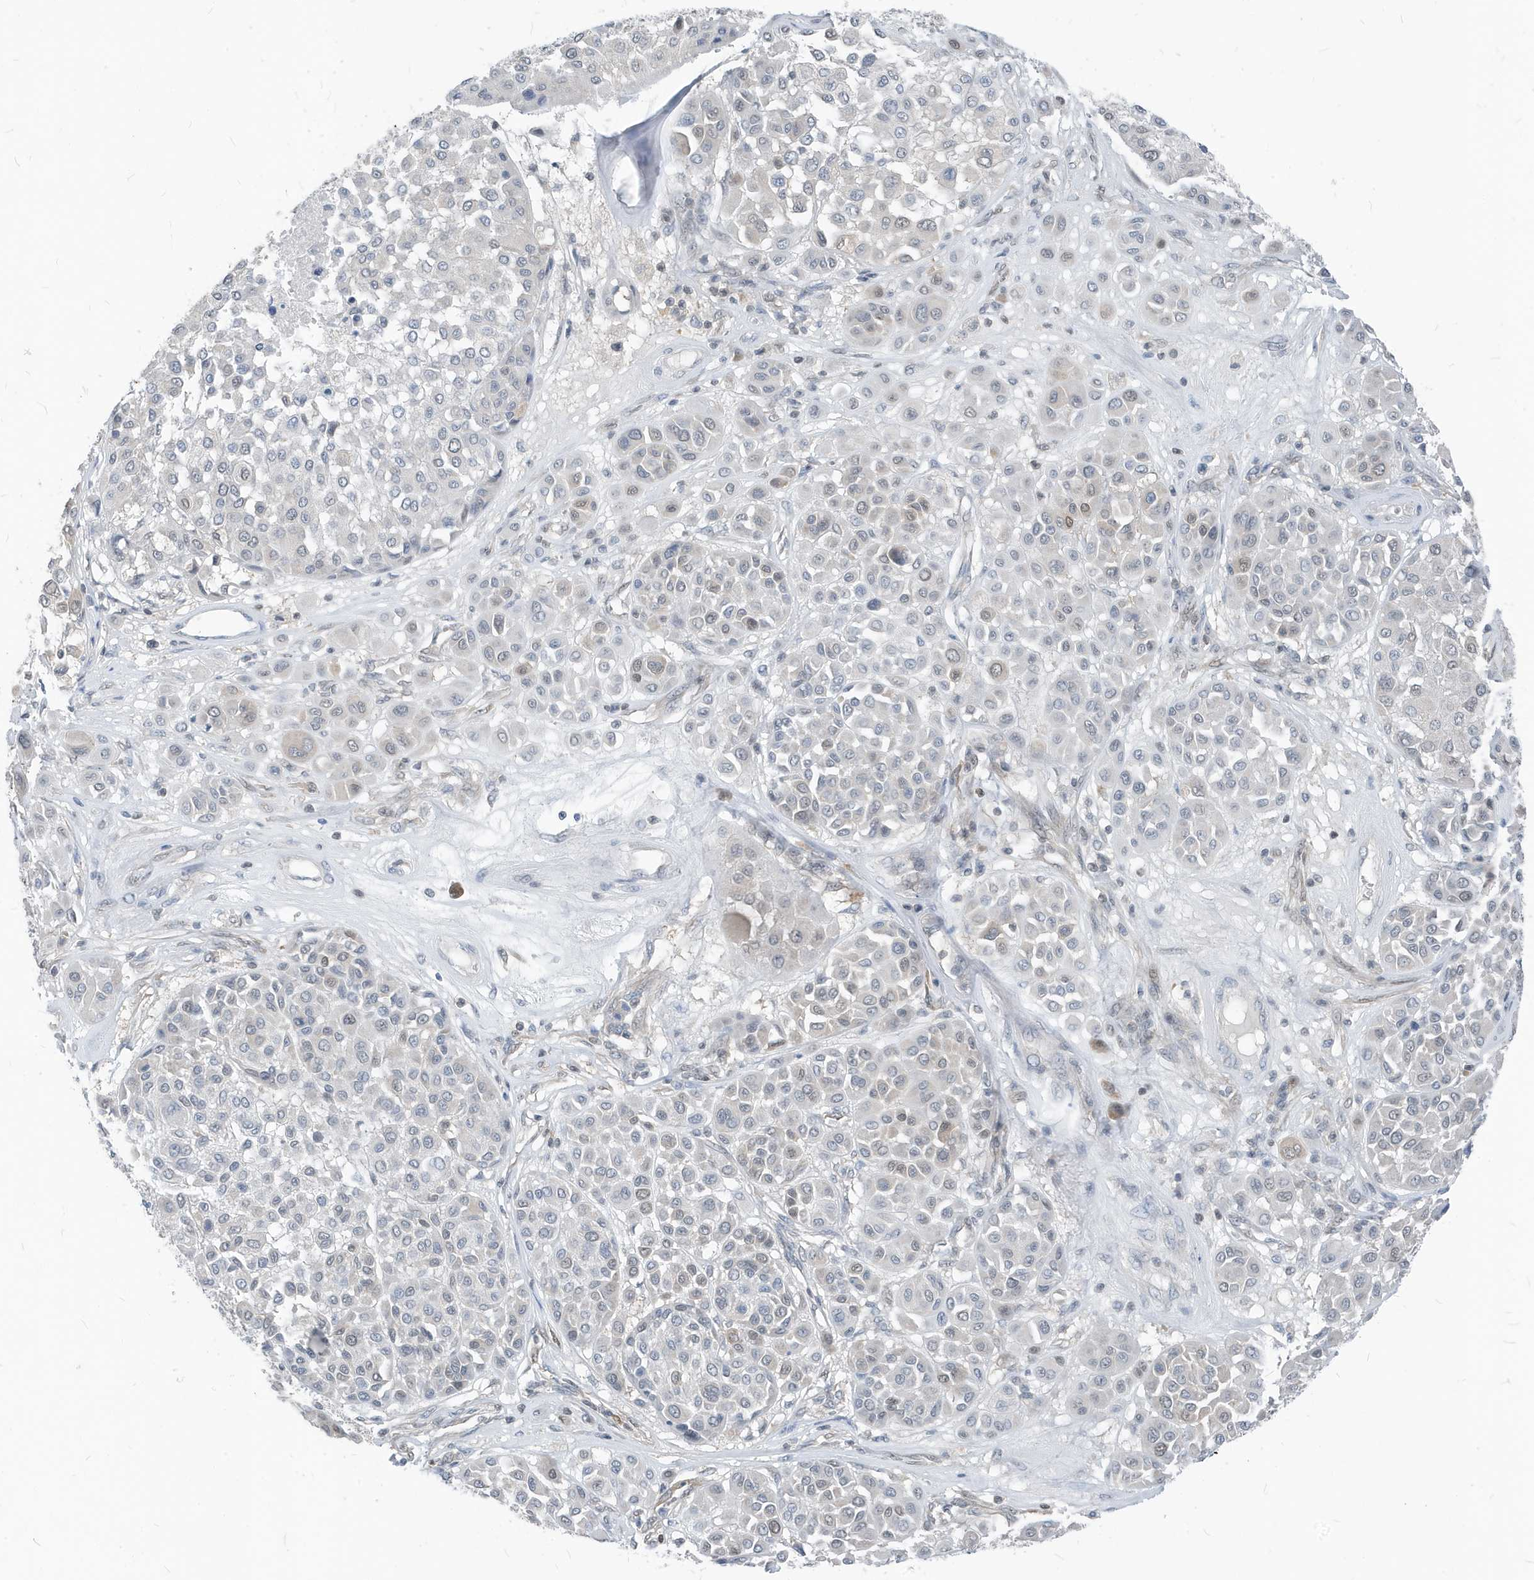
{"staining": {"intensity": "weak", "quantity": "<25%", "location": "nuclear"}, "tissue": "melanoma", "cell_type": "Tumor cells", "image_type": "cancer", "snomed": [{"axis": "morphology", "description": "Malignant melanoma, Metastatic site"}, {"axis": "topography", "description": "Soft tissue"}], "caption": "Photomicrograph shows no protein positivity in tumor cells of malignant melanoma (metastatic site) tissue.", "gene": "NCOA7", "patient": {"sex": "male", "age": 41}}